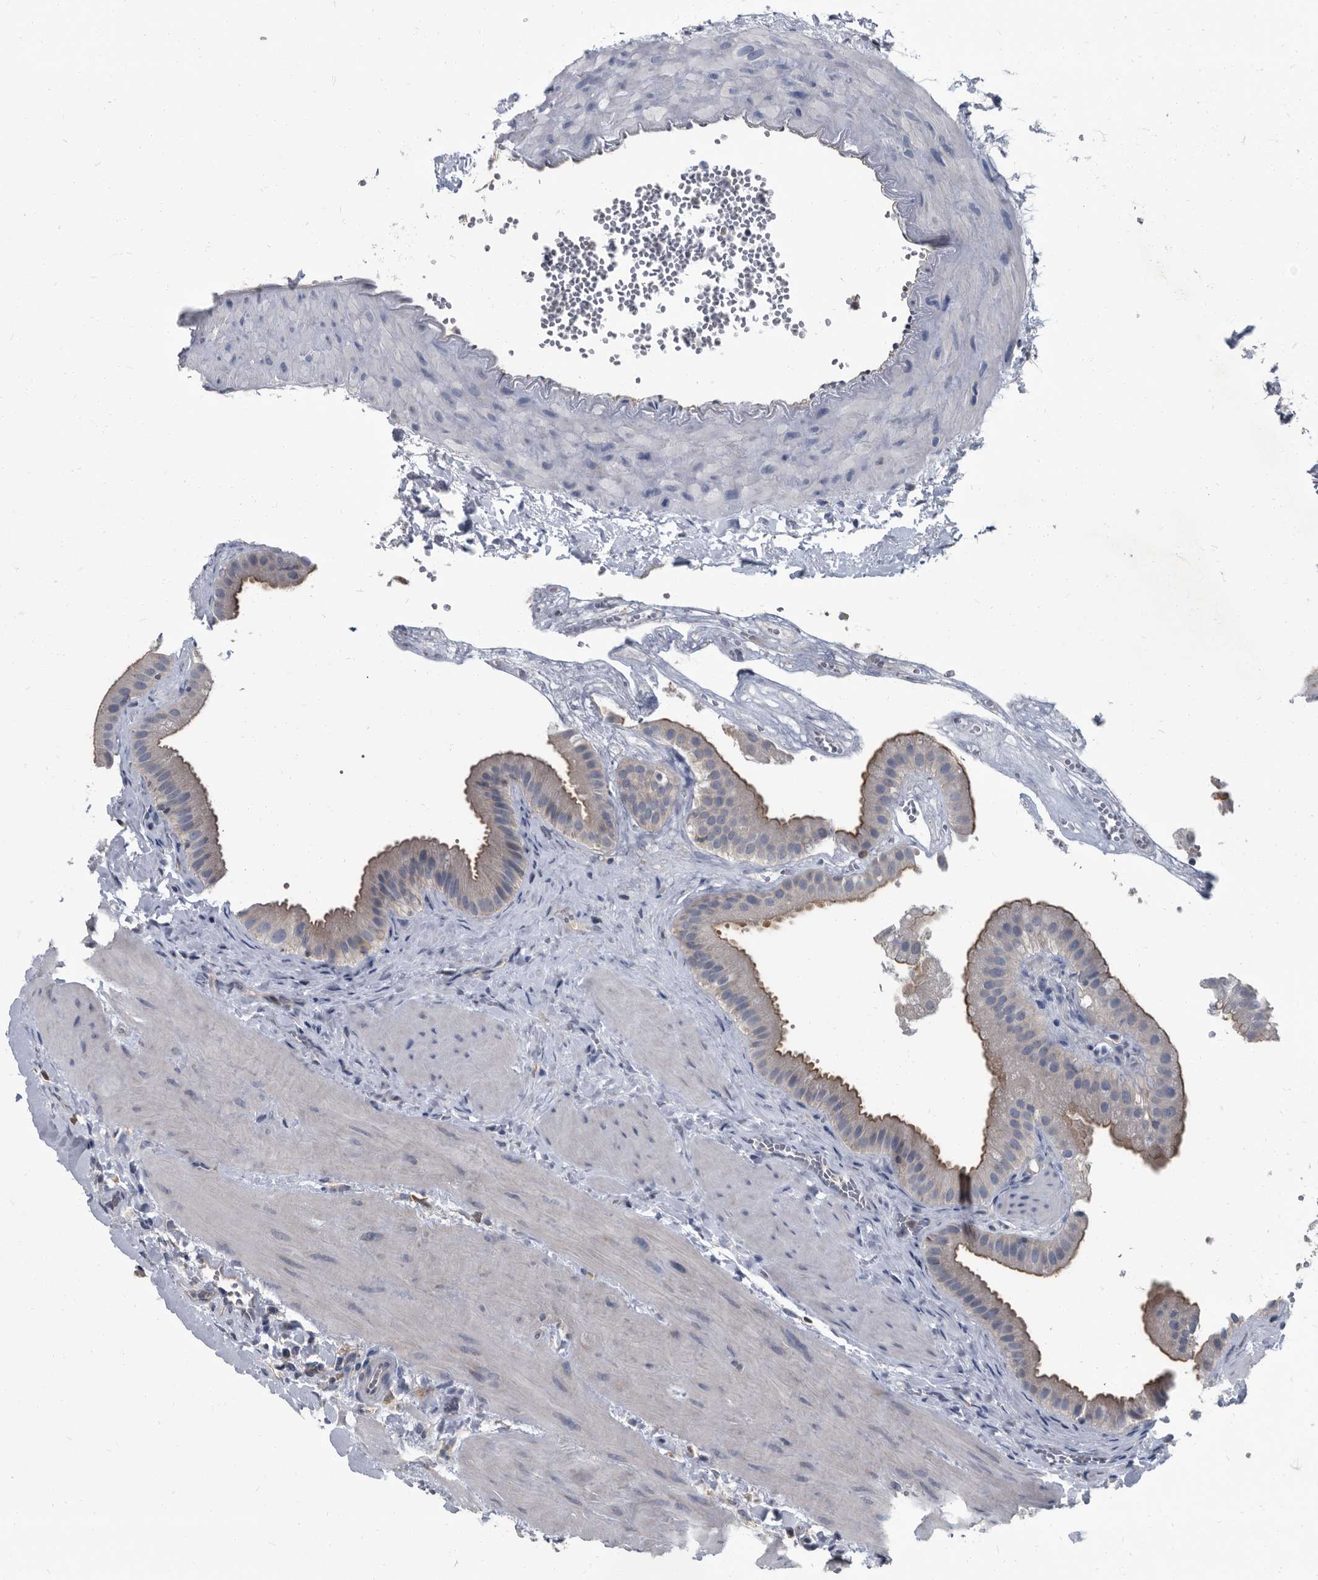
{"staining": {"intensity": "negative", "quantity": "none", "location": "none"}, "tissue": "gallbladder", "cell_type": "Glandular cells", "image_type": "normal", "snomed": [{"axis": "morphology", "description": "Normal tissue, NOS"}, {"axis": "topography", "description": "Gallbladder"}], "caption": "Benign gallbladder was stained to show a protein in brown. There is no significant staining in glandular cells. (Brightfield microscopy of DAB immunohistochemistry at high magnification).", "gene": "CDV3", "patient": {"sex": "male", "age": 55}}